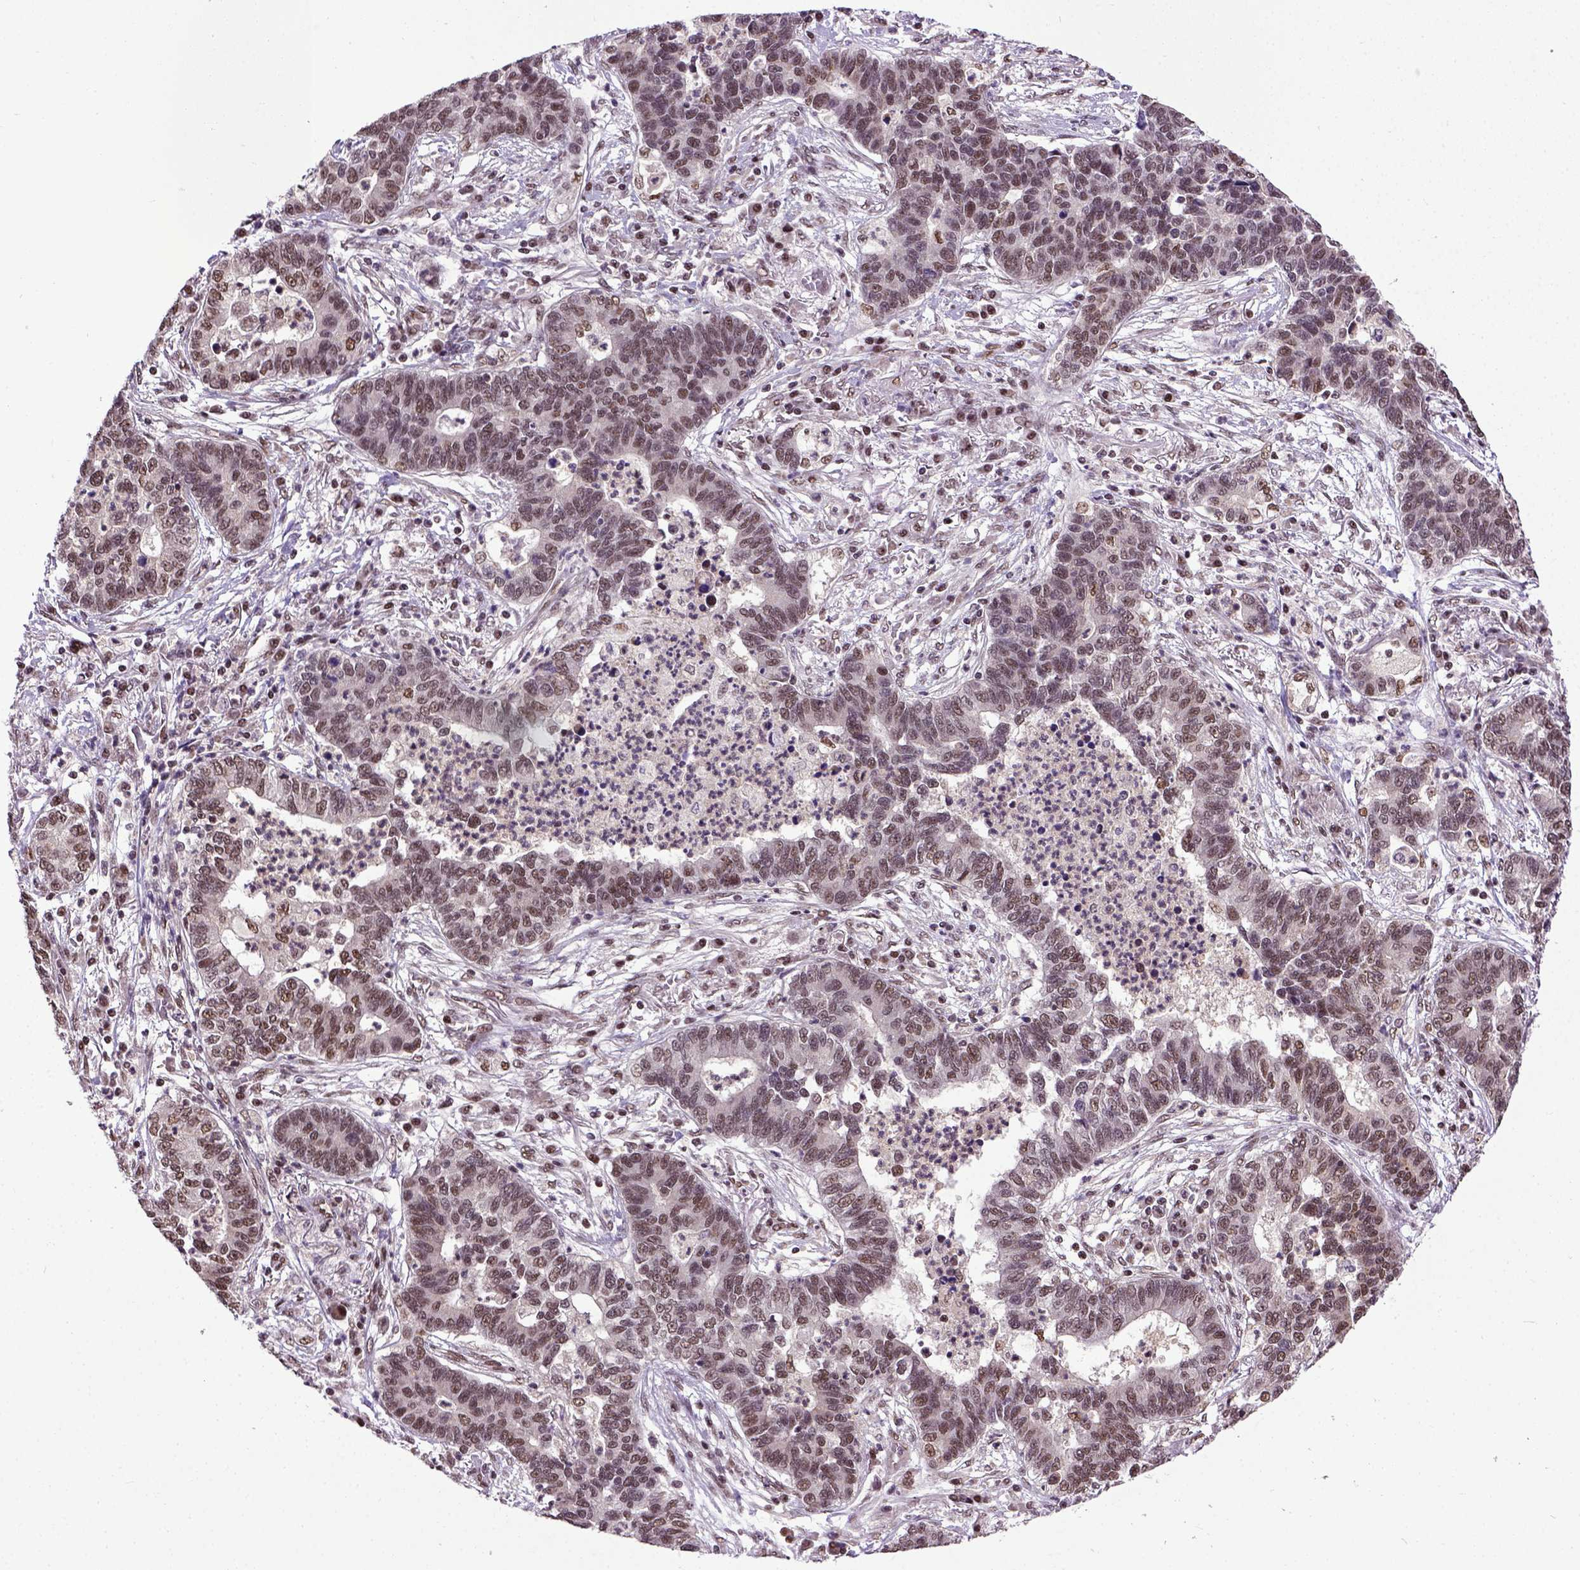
{"staining": {"intensity": "moderate", "quantity": ">75%", "location": "nuclear"}, "tissue": "lung cancer", "cell_type": "Tumor cells", "image_type": "cancer", "snomed": [{"axis": "morphology", "description": "Adenocarcinoma, NOS"}, {"axis": "topography", "description": "Lung"}], "caption": "There is medium levels of moderate nuclear positivity in tumor cells of lung adenocarcinoma, as demonstrated by immunohistochemical staining (brown color).", "gene": "UBA3", "patient": {"sex": "female", "age": 57}}